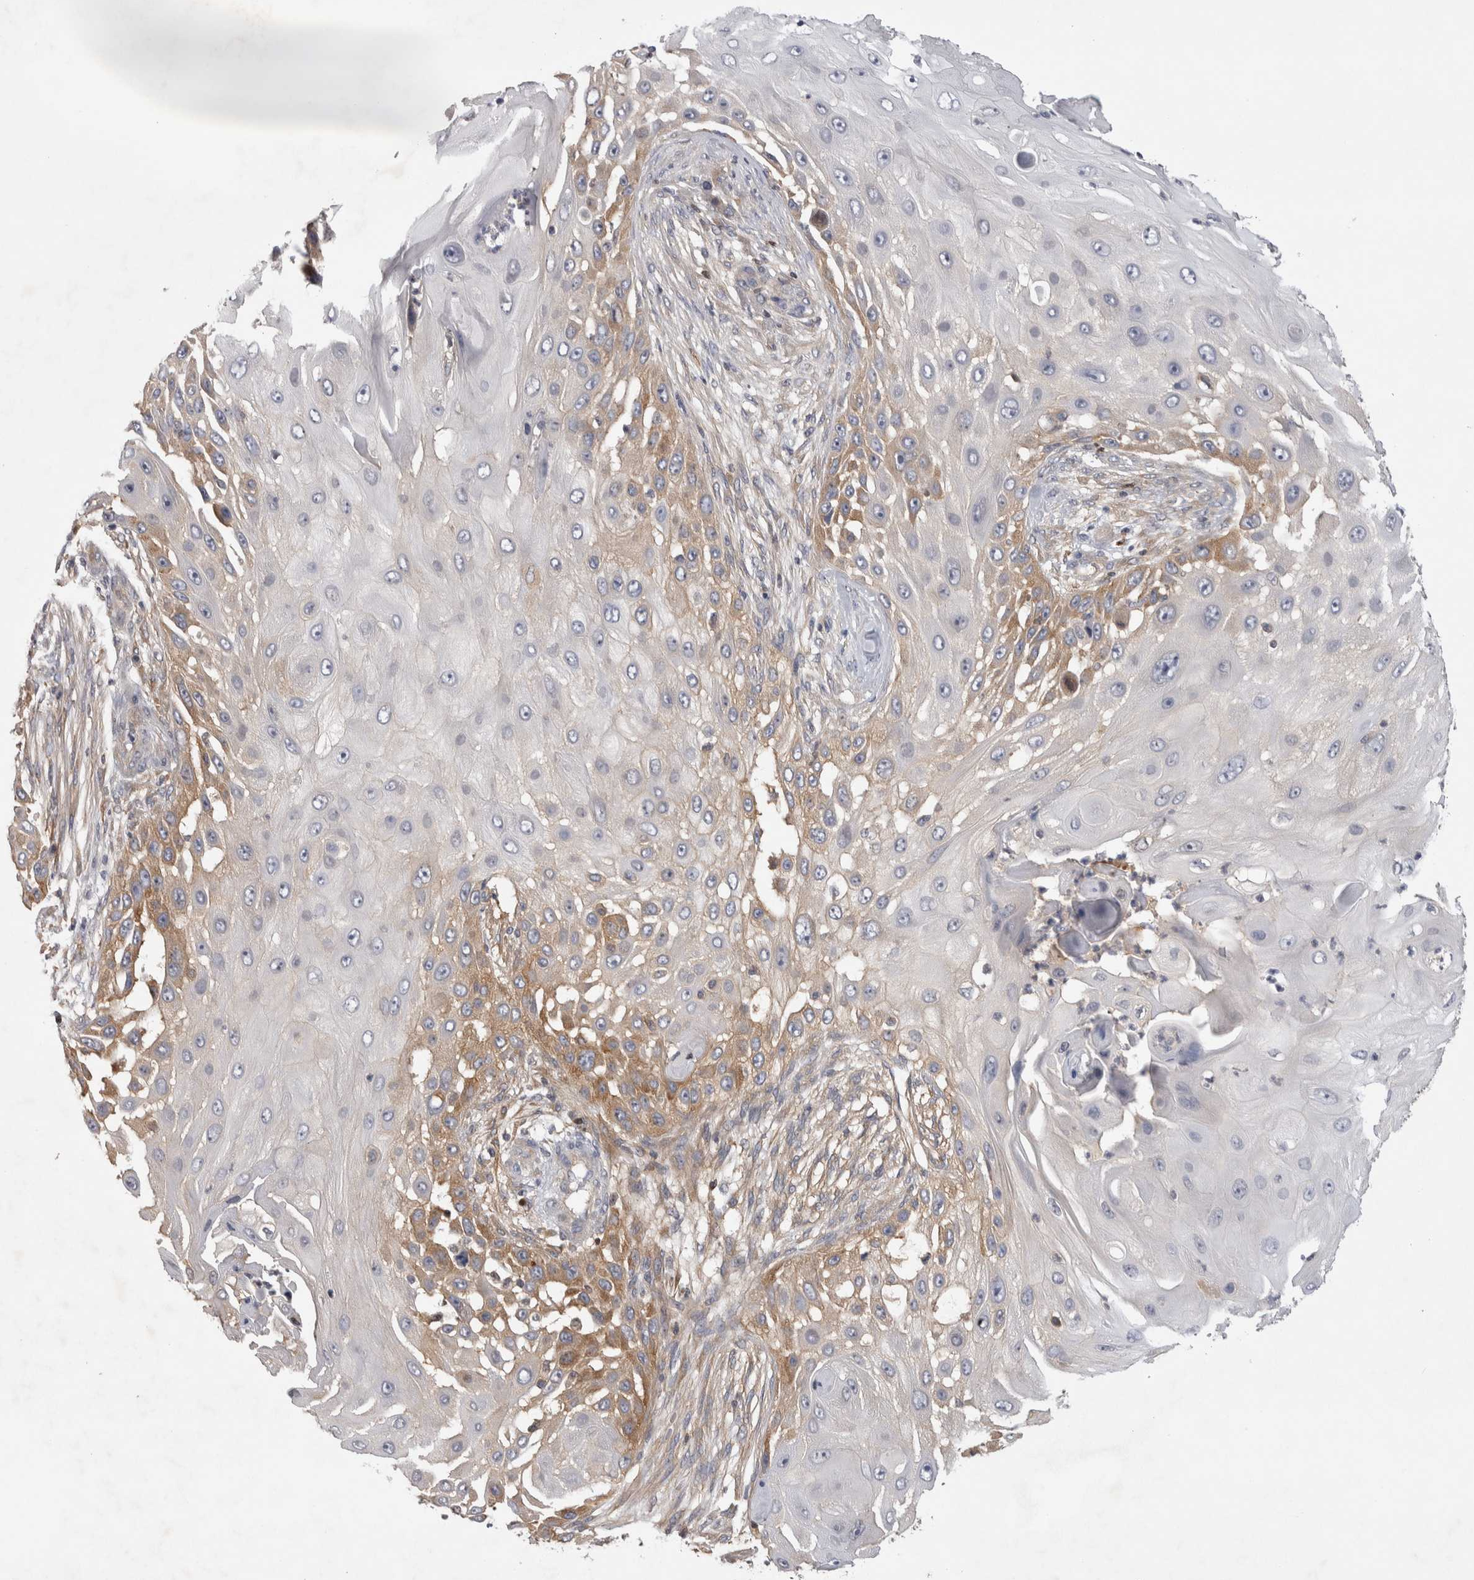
{"staining": {"intensity": "moderate", "quantity": "25%-75%", "location": "cytoplasmic/membranous"}, "tissue": "skin cancer", "cell_type": "Tumor cells", "image_type": "cancer", "snomed": [{"axis": "morphology", "description": "Squamous cell carcinoma, NOS"}, {"axis": "topography", "description": "Skin"}], "caption": "Squamous cell carcinoma (skin) stained with immunohistochemistry (IHC) demonstrates moderate cytoplasmic/membranous staining in approximately 25%-75% of tumor cells.", "gene": "NFKB2", "patient": {"sex": "female", "age": 44}}